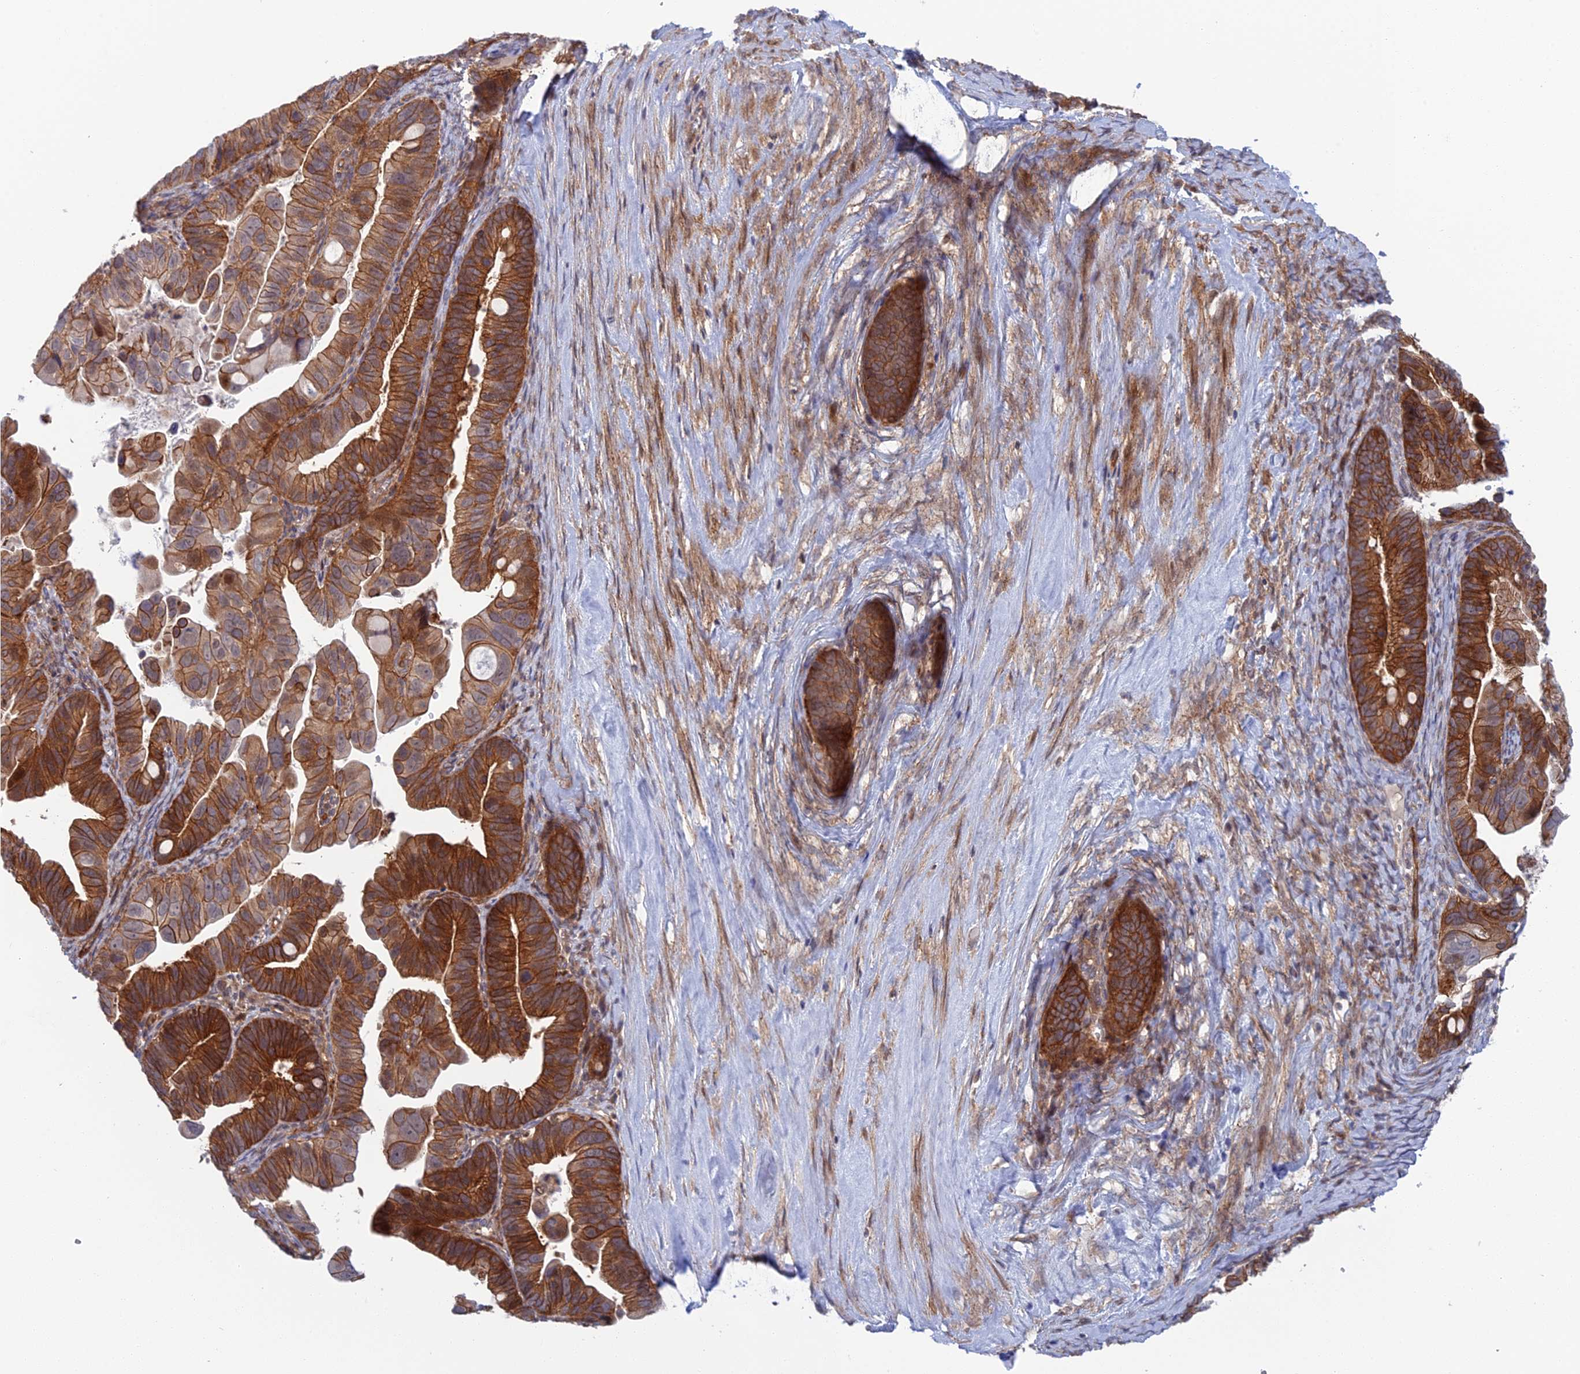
{"staining": {"intensity": "strong", "quantity": ">75%", "location": "cytoplasmic/membranous"}, "tissue": "ovarian cancer", "cell_type": "Tumor cells", "image_type": "cancer", "snomed": [{"axis": "morphology", "description": "Cystadenocarcinoma, serous, NOS"}, {"axis": "topography", "description": "Ovary"}], "caption": "Immunohistochemical staining of ovarian cancer displays strong cytoplasmic/membranous protein expression in about >75% of tumor cells.", "gene": "ABHD1", "patient": {"sex": "female", "age": 56}}